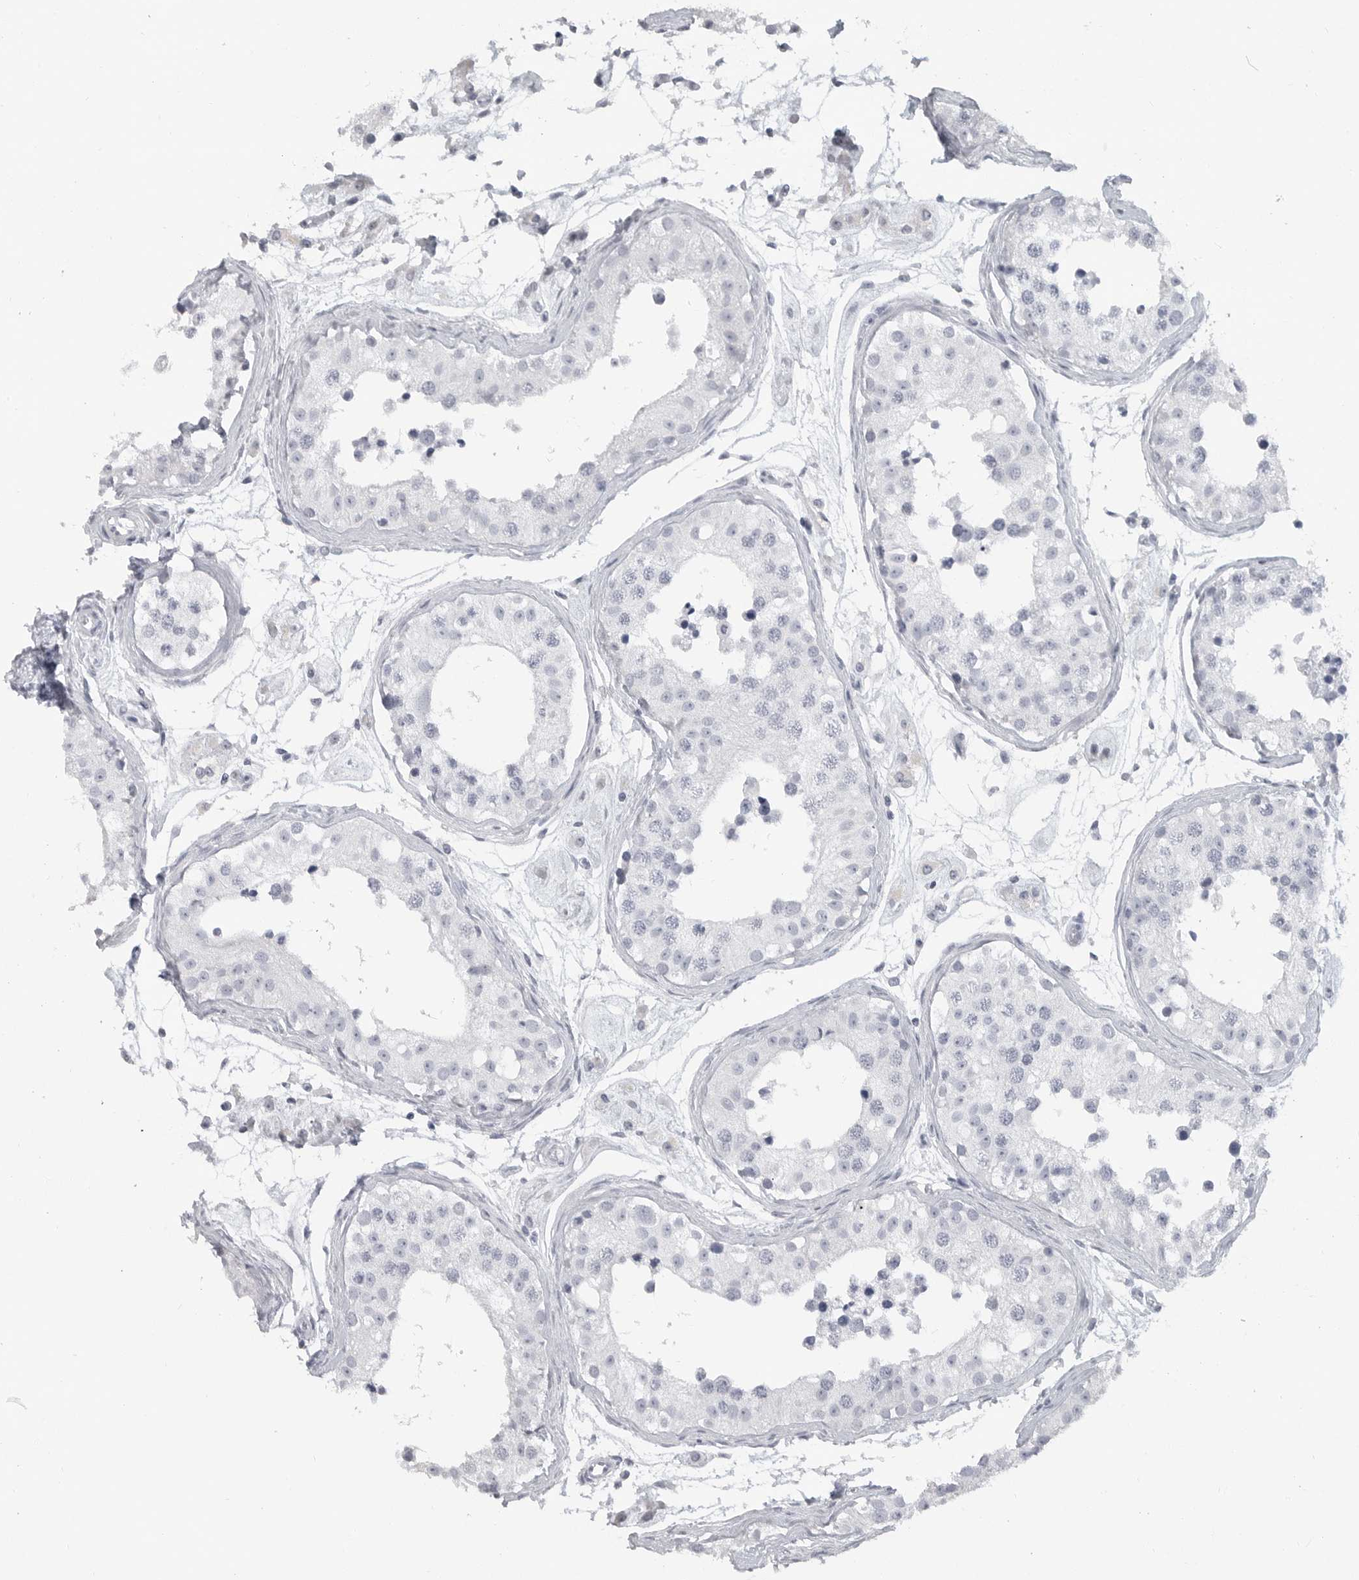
{"staining": {"intensity": "negative", "quantity": "none", "location": "none"}, "tissue": "testis", "cell_type": "Cells in seminiferous ducts", "image_type": "normal", "snomed": [{"axis": "morphology", "description": "Normal tissue, NOS"}, {"axis": "morphology", "description": "Adenocarcinoma, metastatic, NOS"}, {"axis": "topography", "description": "Testis"}], "caption": "This micrograph is of normal testis stained with immunohistochemistry (IHC) to label a protein in brown with the nuclei are counter-stained blue. There is no expression in cells in seminiferous ducts. (Brightfield microscopy of DAB immunohistochemistry at high magnification).", "gene": "LY6D", "patient": {"sex": "male", "age": 26}}